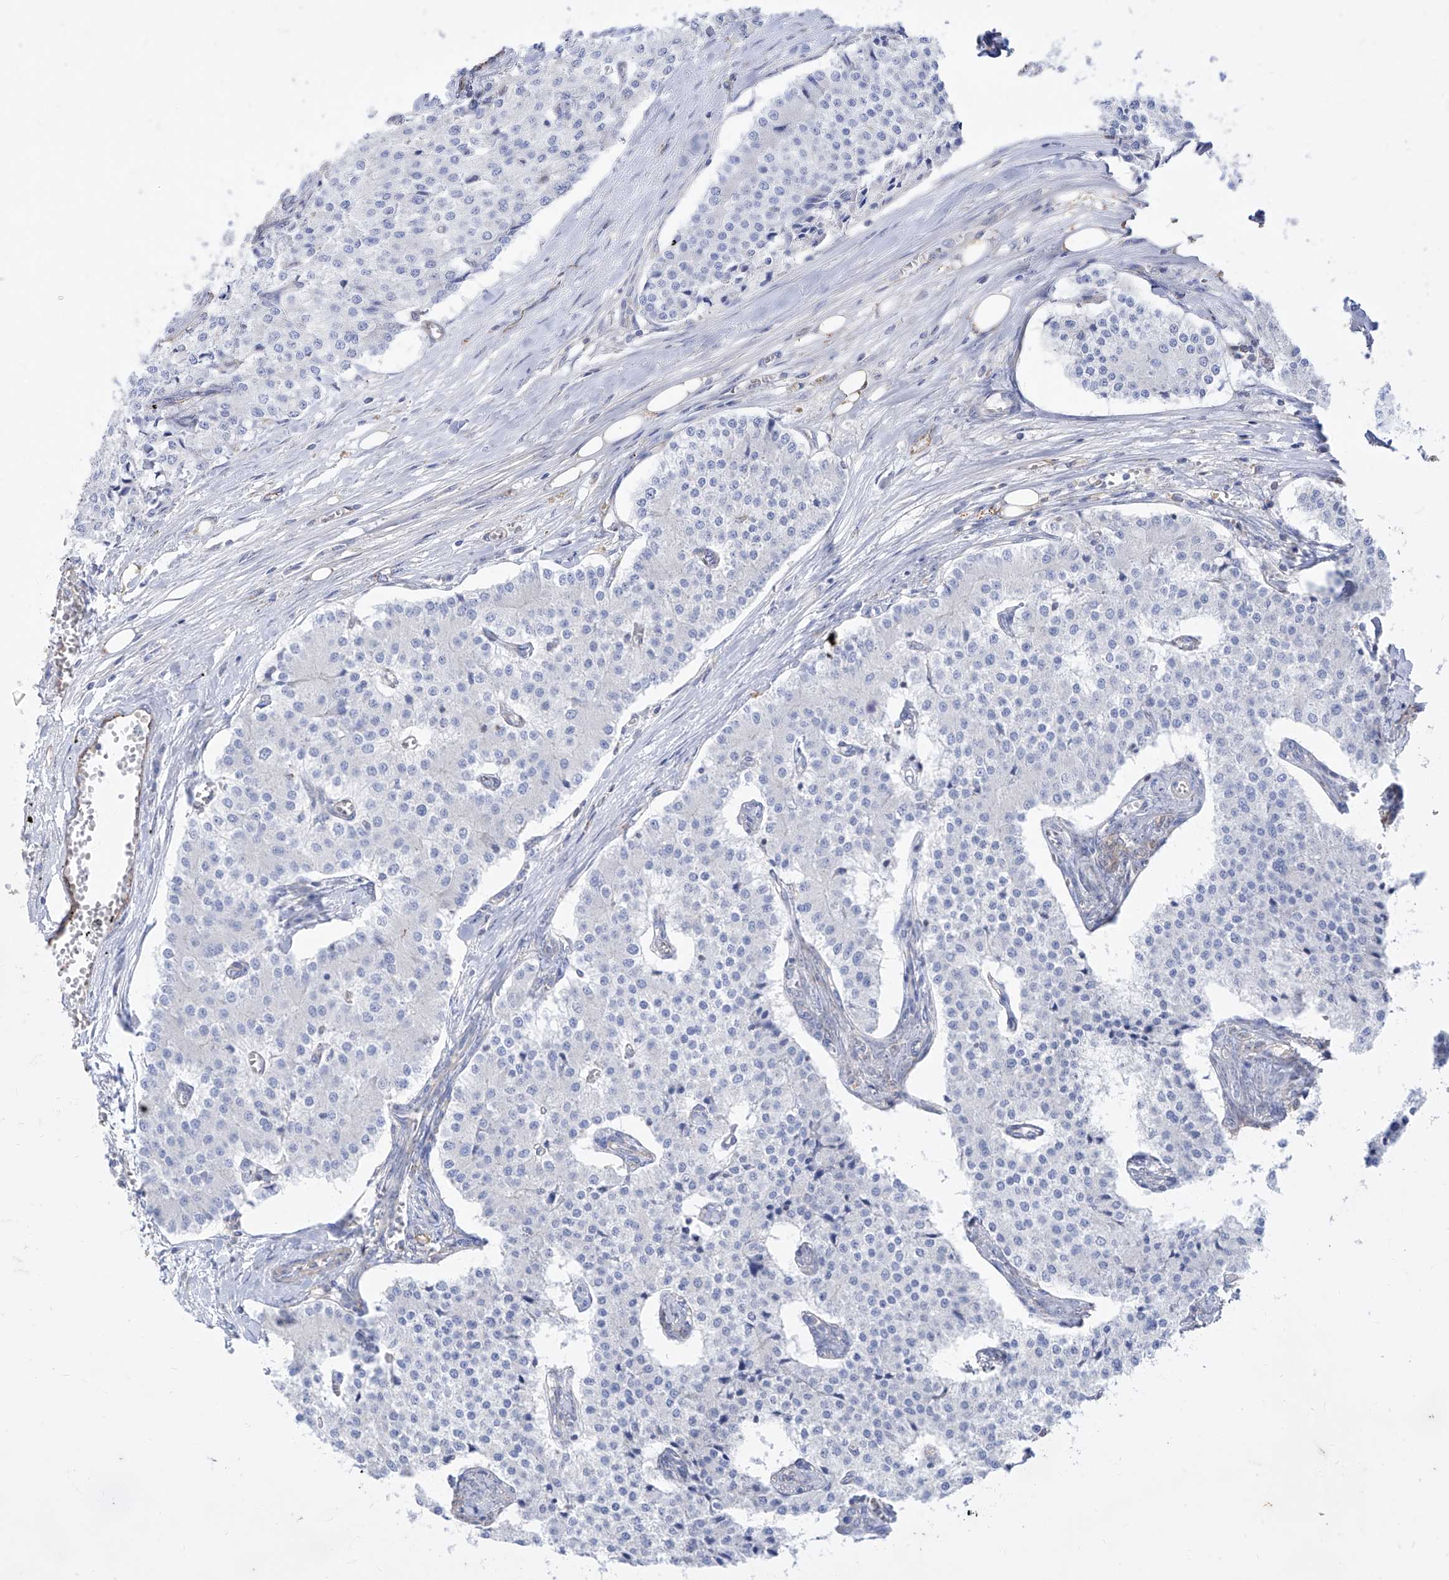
{"staining": {"intensity": "negative", "quantity": "none", "location": "none"}, "tissue": "carcinoid", "cell_type": "Tumor cells", "image_type": "cancer", "snomed": [{"axis": "morphology", "description": "Carcinoid, malignant, NOS"}, {"axis": "topography", "description": "Colon"}], "caption": "Protein analysis of carcinoid displays no significant positivity in tumor cells. Brightfield microscopy of immunohistochemistry stained with DAB (3,3'-diaminobenzidine) (brown) and hematoxylin (blue), captured at high magnification.", "gene": "C1orf74", "patient": {"sex": "female", "age": 52}}